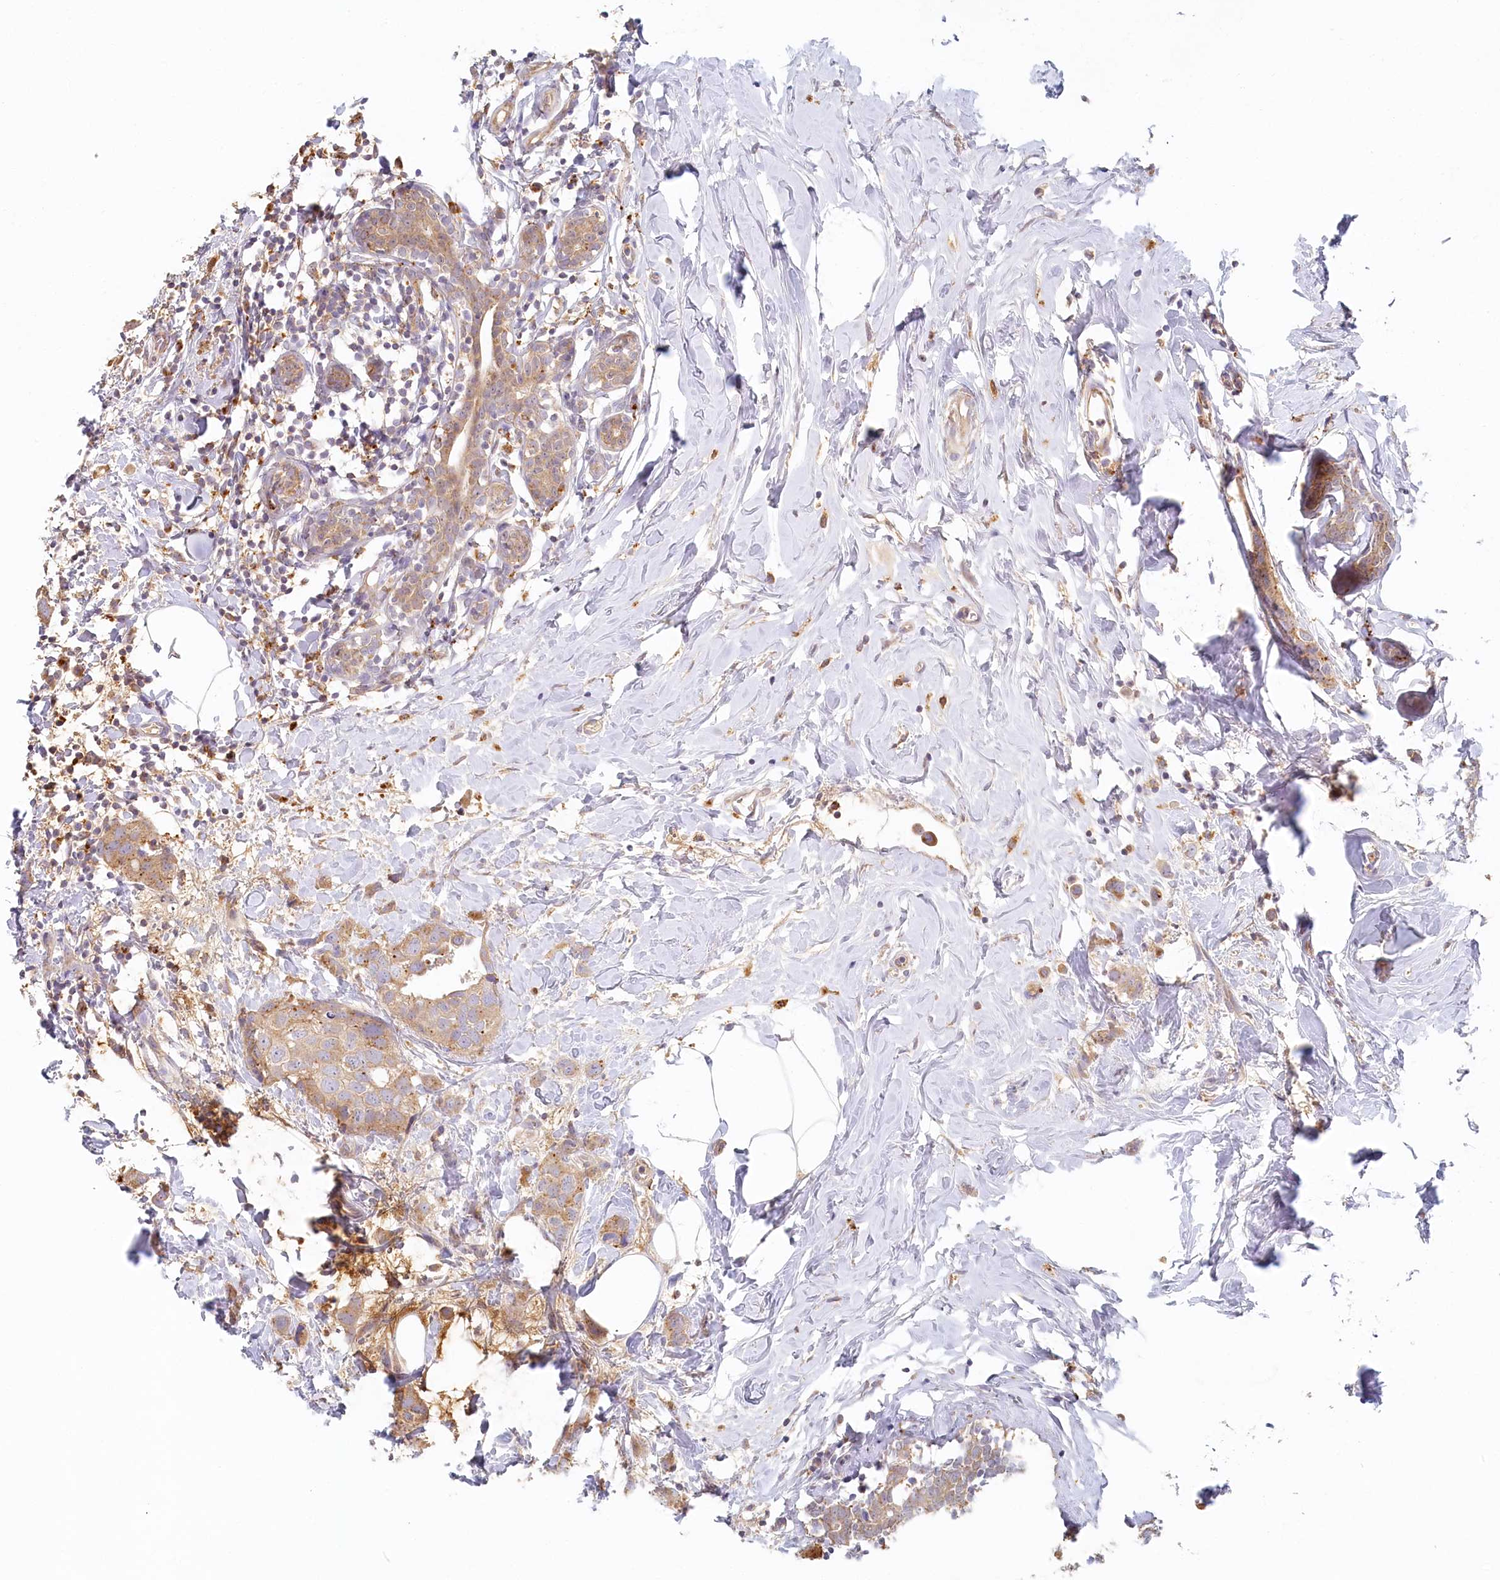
{"staining": {"intensity": "weak", "quantity": ">75%", "location": "cytoplasmic/membranous"}, "tissue": "breast cancer", "cell_type": "Tumor cells", "image_type": "cancer", "snomed": [{"axis": "morphology", "description": "Normal tissue, NOS"}, {"axis": "morphology", "description": "Duct carcinoma"}, {"axis": "topography", "description": "Breast"}], "caption": "Invasive ductal carcinoma (breast) tissue displays weak cytoplasmic/membranous positivity in approximately >75% of tumor cells", "gene": "VSIG1", "patient": {"sex": "female", "age": 50}}